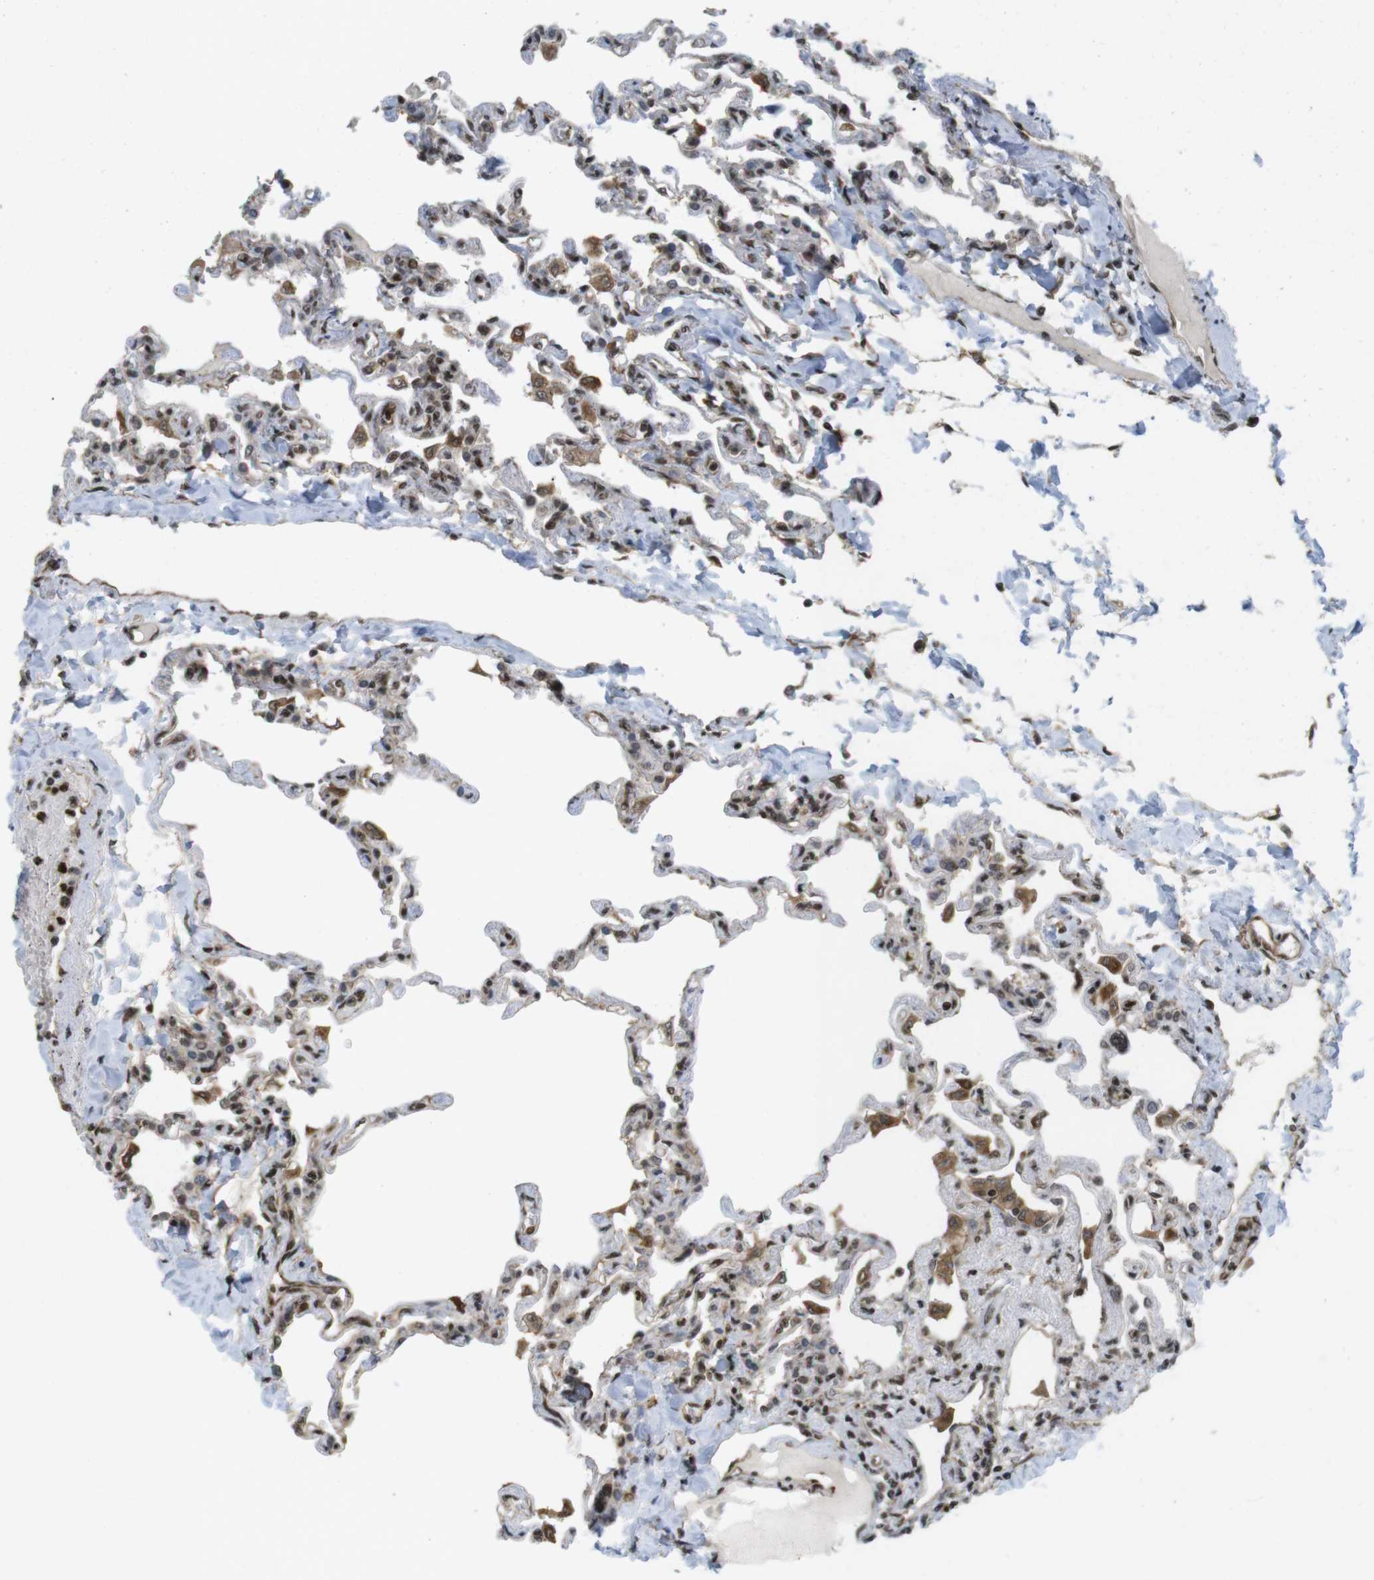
{"staining": {"intensity": "strong", "quantity": ">75%", "location": "cytoplasmic/membranous,nuclear"}, "tissue": "lung", "cell_type": "Alveolar cells", "image_type": "normal", "snomed": [{"axis": "morphology", "description": "Normal tissue, NOS"}, {"axis": "topography", "description": "Lung"}], "caption": "Lung stained for a protein (brown) exhibits strong cytoplasmic/membranous,nuclear positive positivity in approximately >75% of alveolar cells.", "gene": "SP2", "patient": {"sex": "male", "age": 21}}